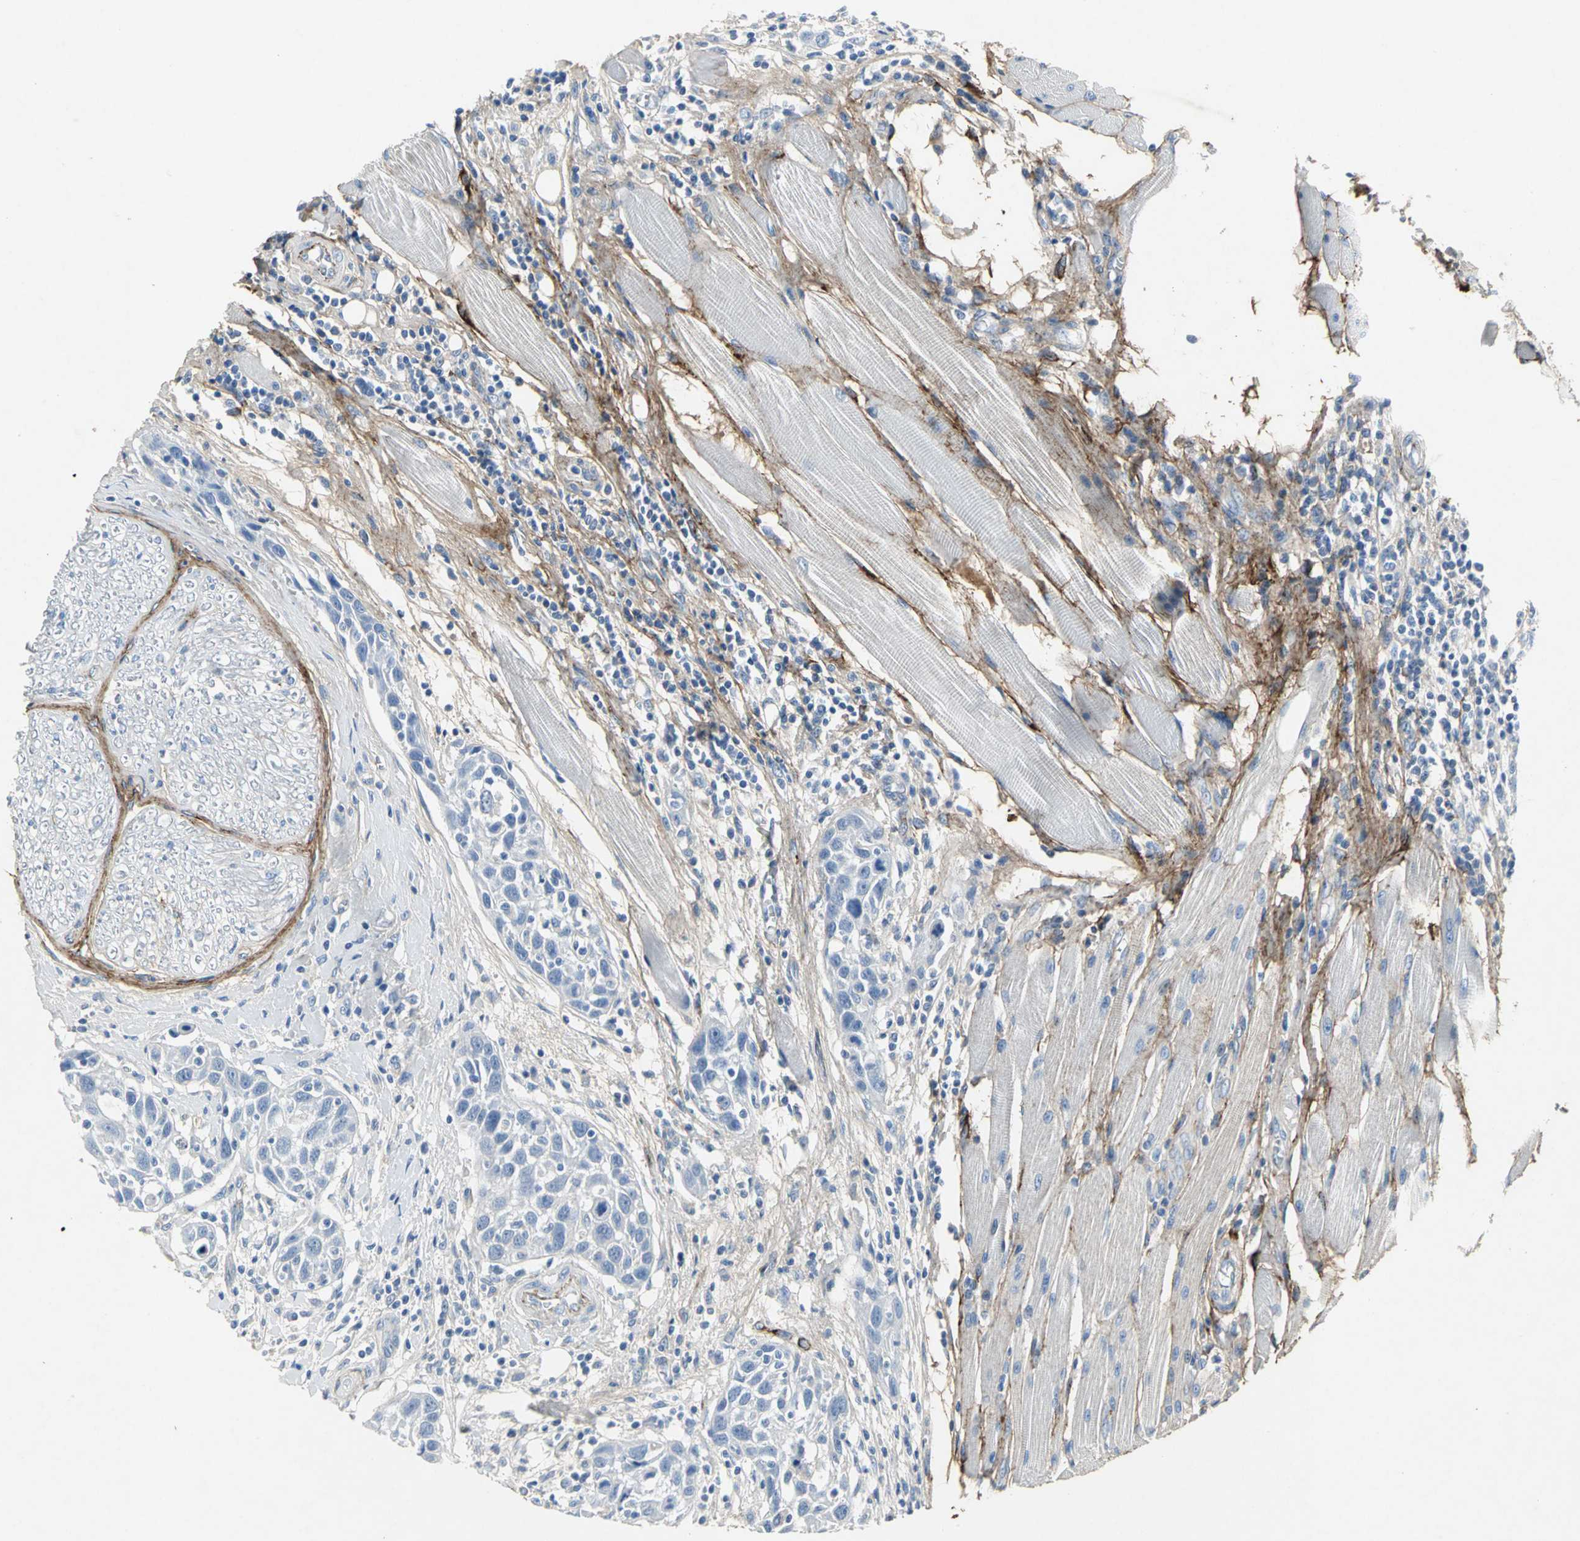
{"staining": {"intensity": "negative", "quantity": "none", "location": "none"}, "tissue": "head and neck cancer", "cell_type": "Tumor cells", "image_type": "cancer", "snomed": [{"axis": "morphology", "description": "Normal tissue, NOS"}, {"axis": "morphology", "description": "Squamous cell carcinoma, NOS"}, {"axis": "topography", "description": "Oral tissue"}, {"axis": "topography", "description": "Head-Neck"}], "caption": "Immunohistochemical staining of head and neck cancer (squamous cell carcinoma) reveals no significant staining in tumor cells.", "gene": "EFNB3", "patient": {"sex": "female", "age": 50}}